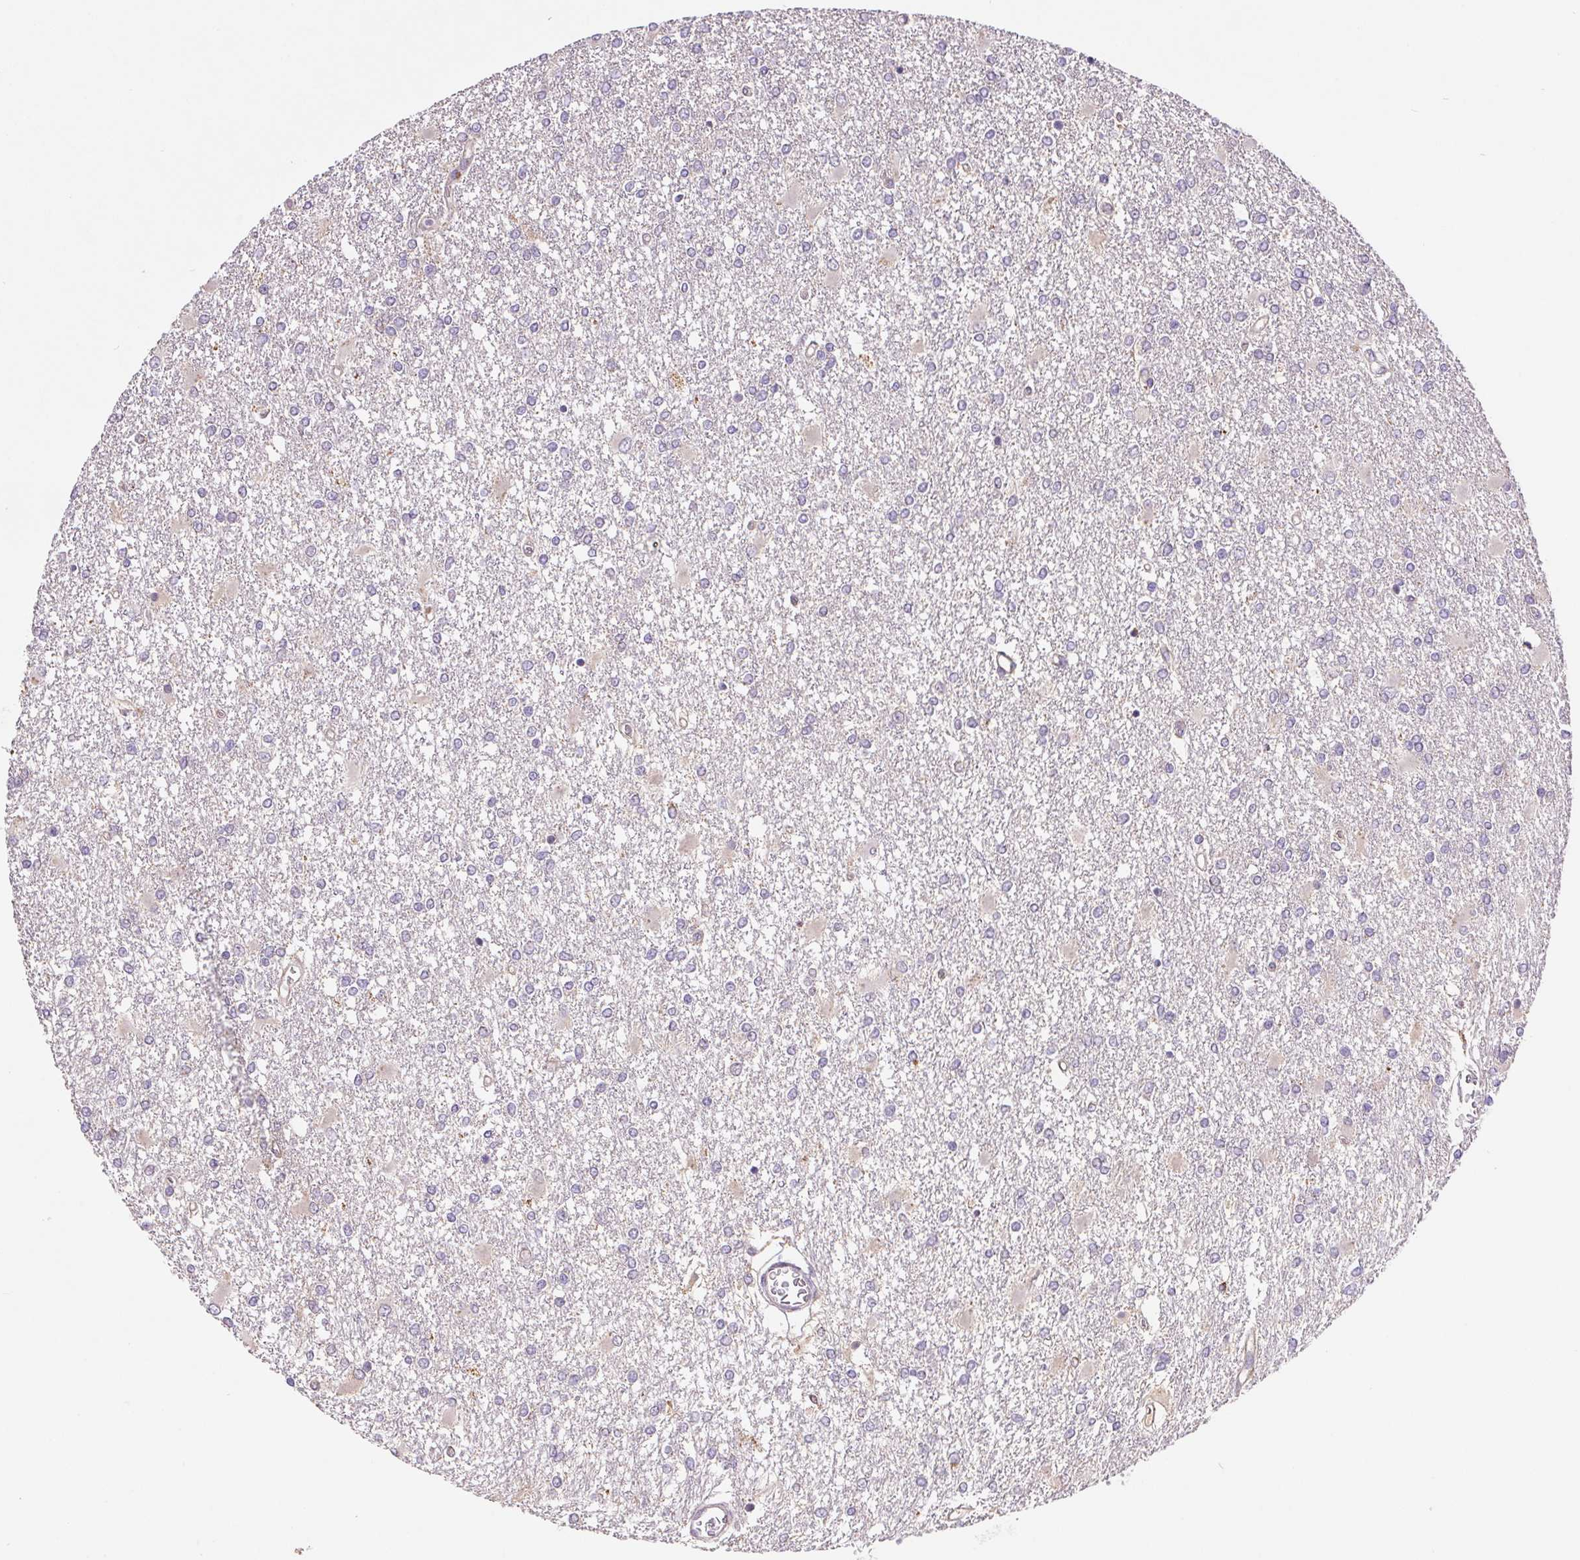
{"staining": {"intensity": "negative", "quantity": "none", "location": "none"}, "tissue": "glioma", "cell_type": "Tumor cells", "image_type": "cancer", "snomed": [{"axis": "morphology", "description": "Glioma, malignant, High grade"}, {"axis": "topography", "description": "Cerebral cortex"}], "caption": "IHC of malignant high-grade glioma exhibits no staining in tumor cells. (DAB (3,3'-diaminobenzidine) IHC visualized using brightfield microscopy, high magnification).", "gene": "EMC6", "patient": {"sex": "male", "age": 79}}